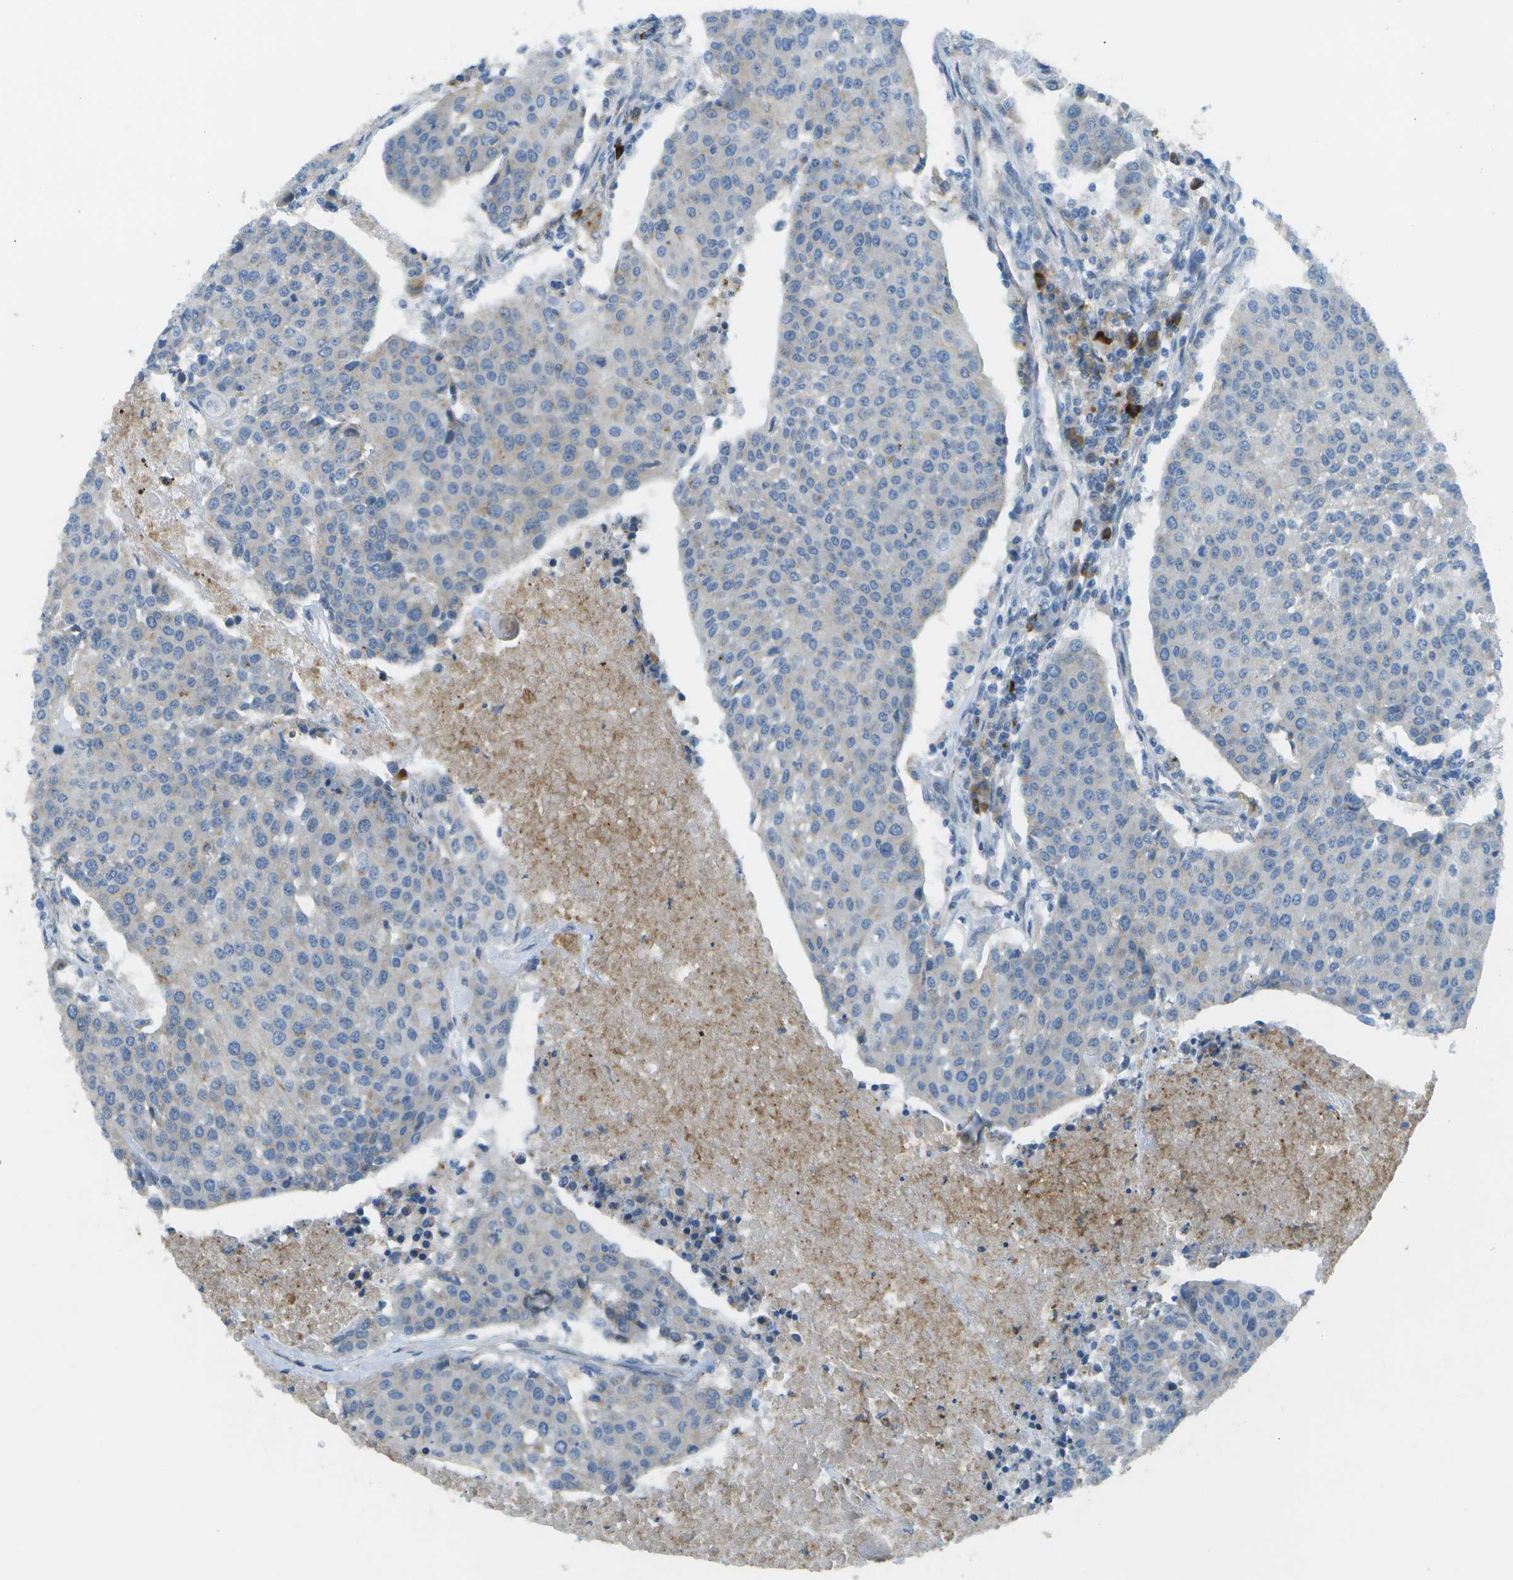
{"staining": {"intensity": "negative", "quantity": "none", "location": "none"}, "tissue": "urothelial cancer", "cell_type": "Tumor cells", "image_type": "cancer", "snomed": [{"axis": "morphology", "description": "Urothelial carcinoma, High grade"}, {"axis": "topography", "description": "Urinary bladder"}], "caption": "DAB (3,3'-diaminobenzidine) immunohistochemical staining of human high-grade urothelial carcinoma shows no significant staining in tumor cells.", "gene": "MYH11", "patient": {"sex": "female", "age": 85}}